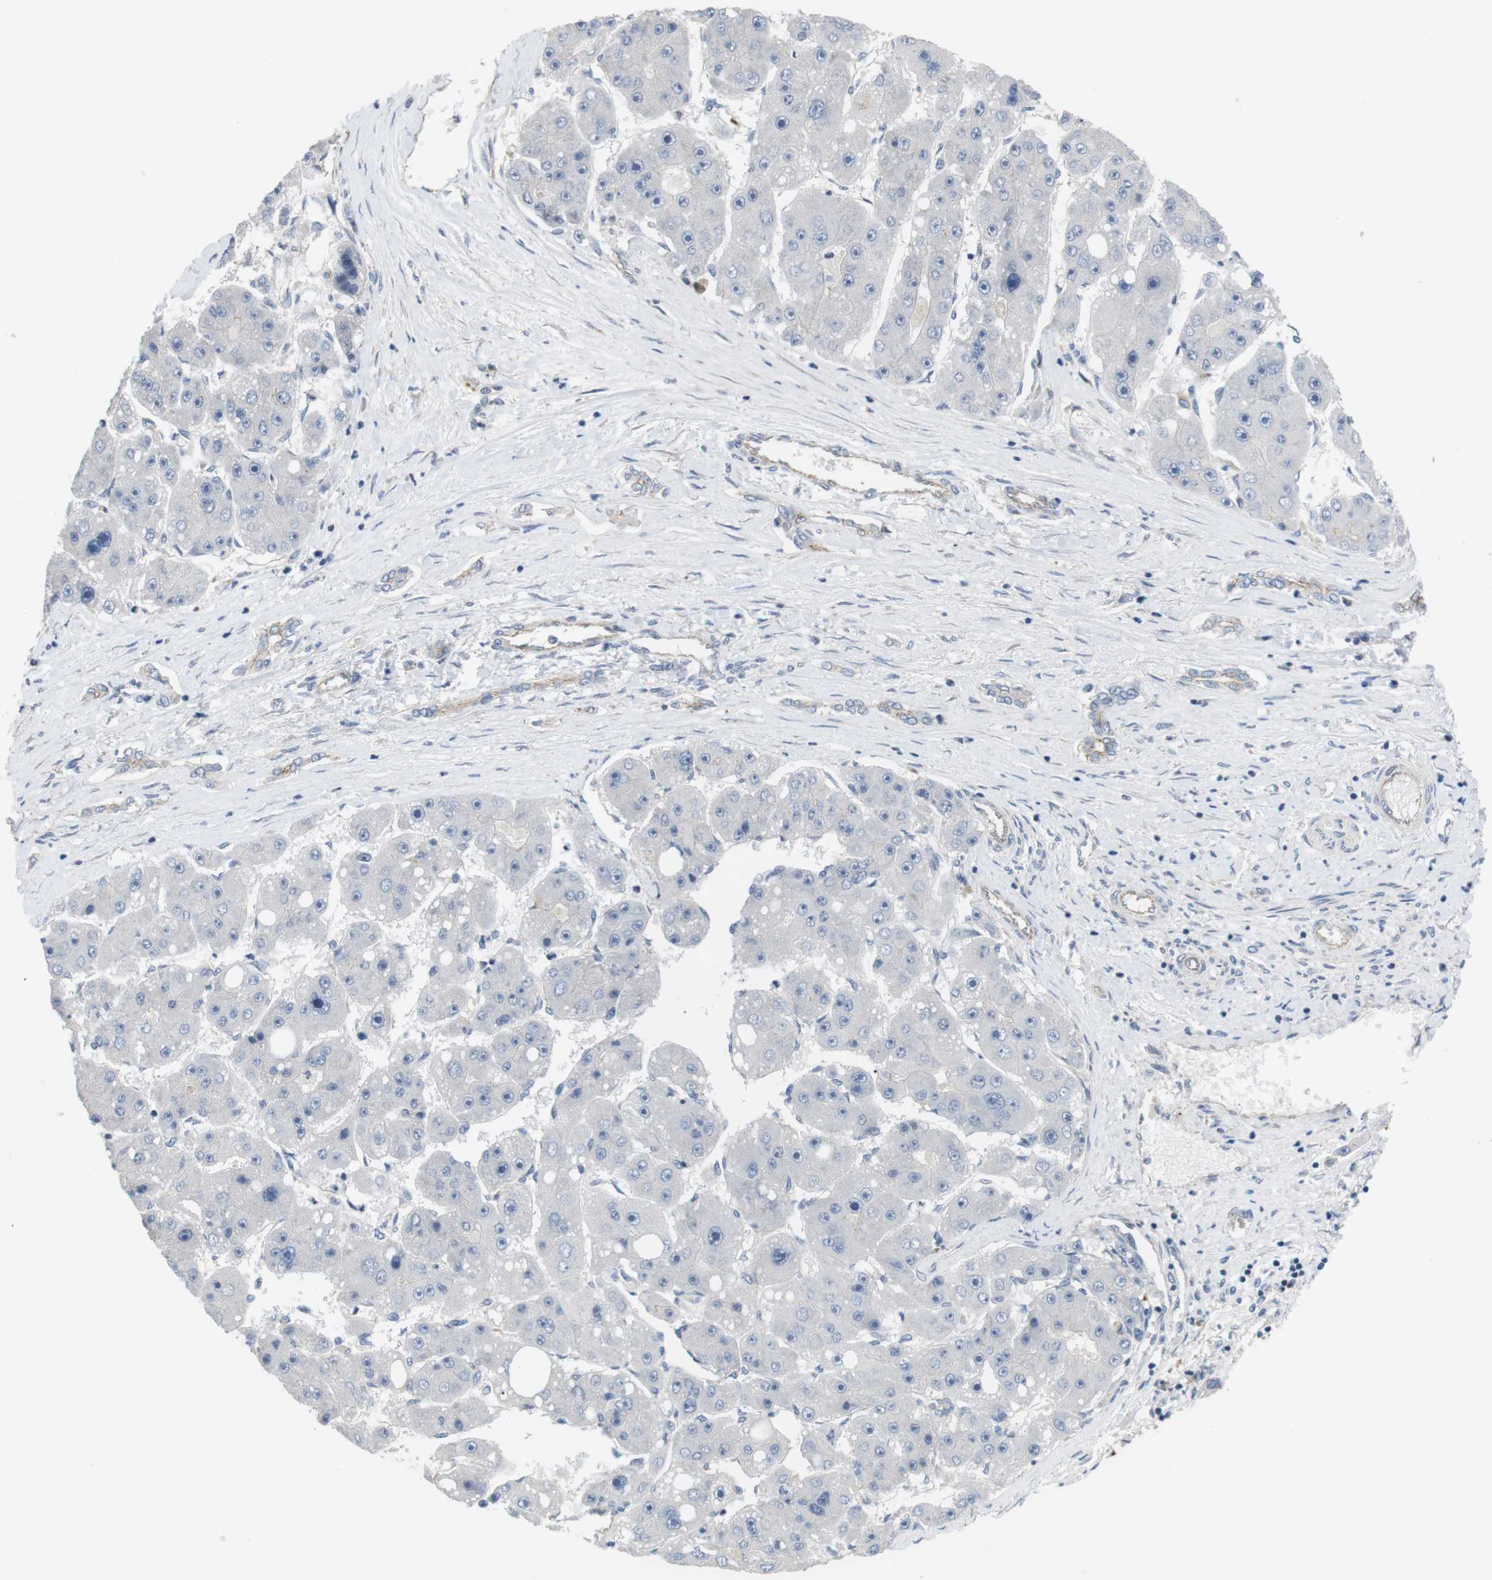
{"staining": {"intensity": "strong", "quantity": "<25%", "location": "nuclear"}, "tissue": "liver cancer", "cell_type": "Tumor cells", "image_type": "cancer", "snomed": [{"axis": "morphology", "description": "Carcinoma, Hepatocellular, NOS"}, {"axis": "topography", "description": "Liver"}], "caption": "Liver cancer (hepatocellular carcinoma) stained for a protein shows strong nuclear positivity in tumor cells. The protein of interest is shown in brown color, while the nuclei are stained blue.", "gene": "NECTIN1", "patient": {"sex": "female", "age": 61}}